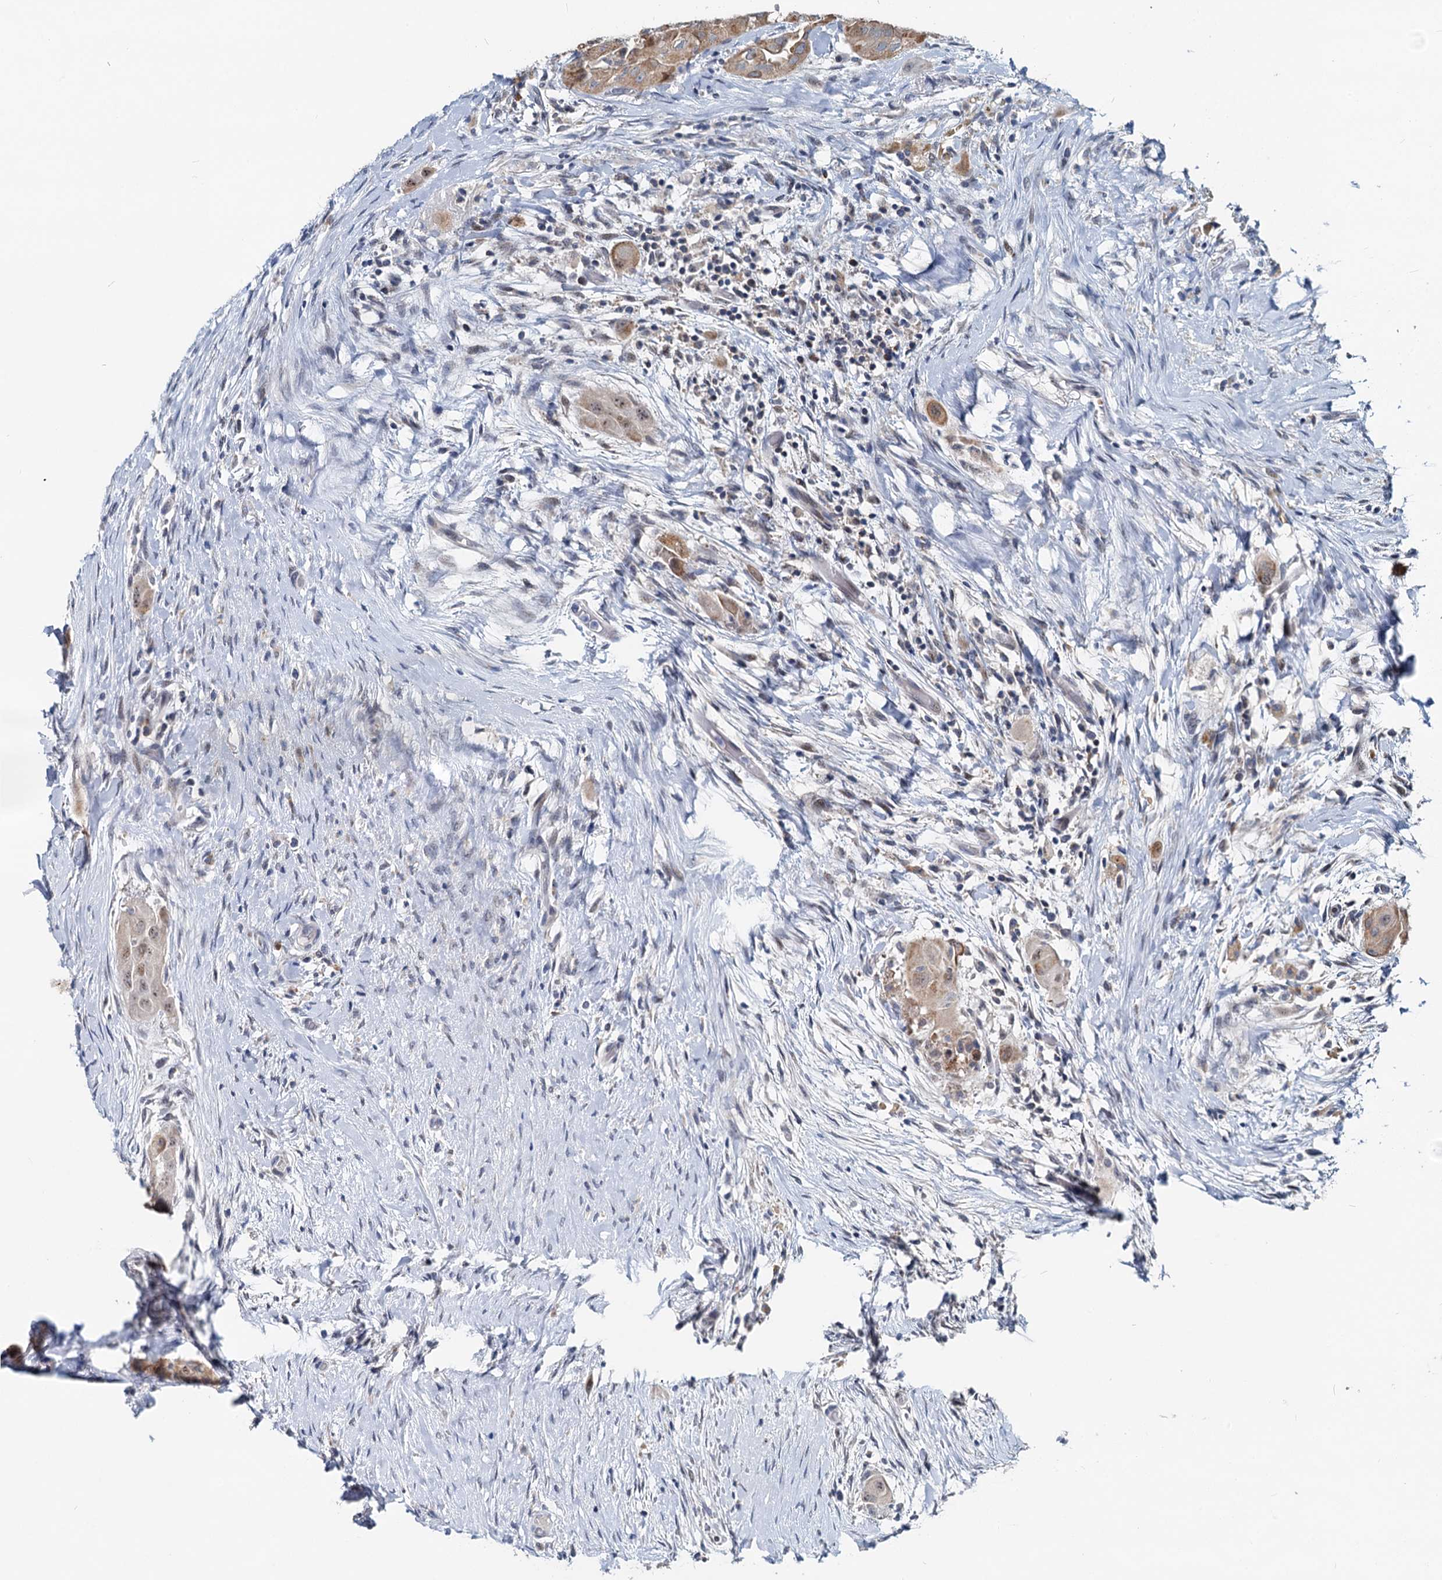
{"staining": {"intensity": "moderate", "quantity": ">75%", "location": "cytoplasmic/membranous"}, "tissue": "thyroid cancer", "cell_type": "Tumor cells", "image_type": "cancer", "snomed": [{"axis": "morphology", "description": "Papillary adenocarcinoma, NOS"}, {"axis": "topography", "description": "Thyroid gland"}], "caption": "A micrograph of human papillary adenocarcinoma (thyroid) stained for a protein displays moderate cytoplasmic/membranous brown staining in tumor cells.", "gene": "RITA1", "patient": {"sex": "female", "age": 59}}